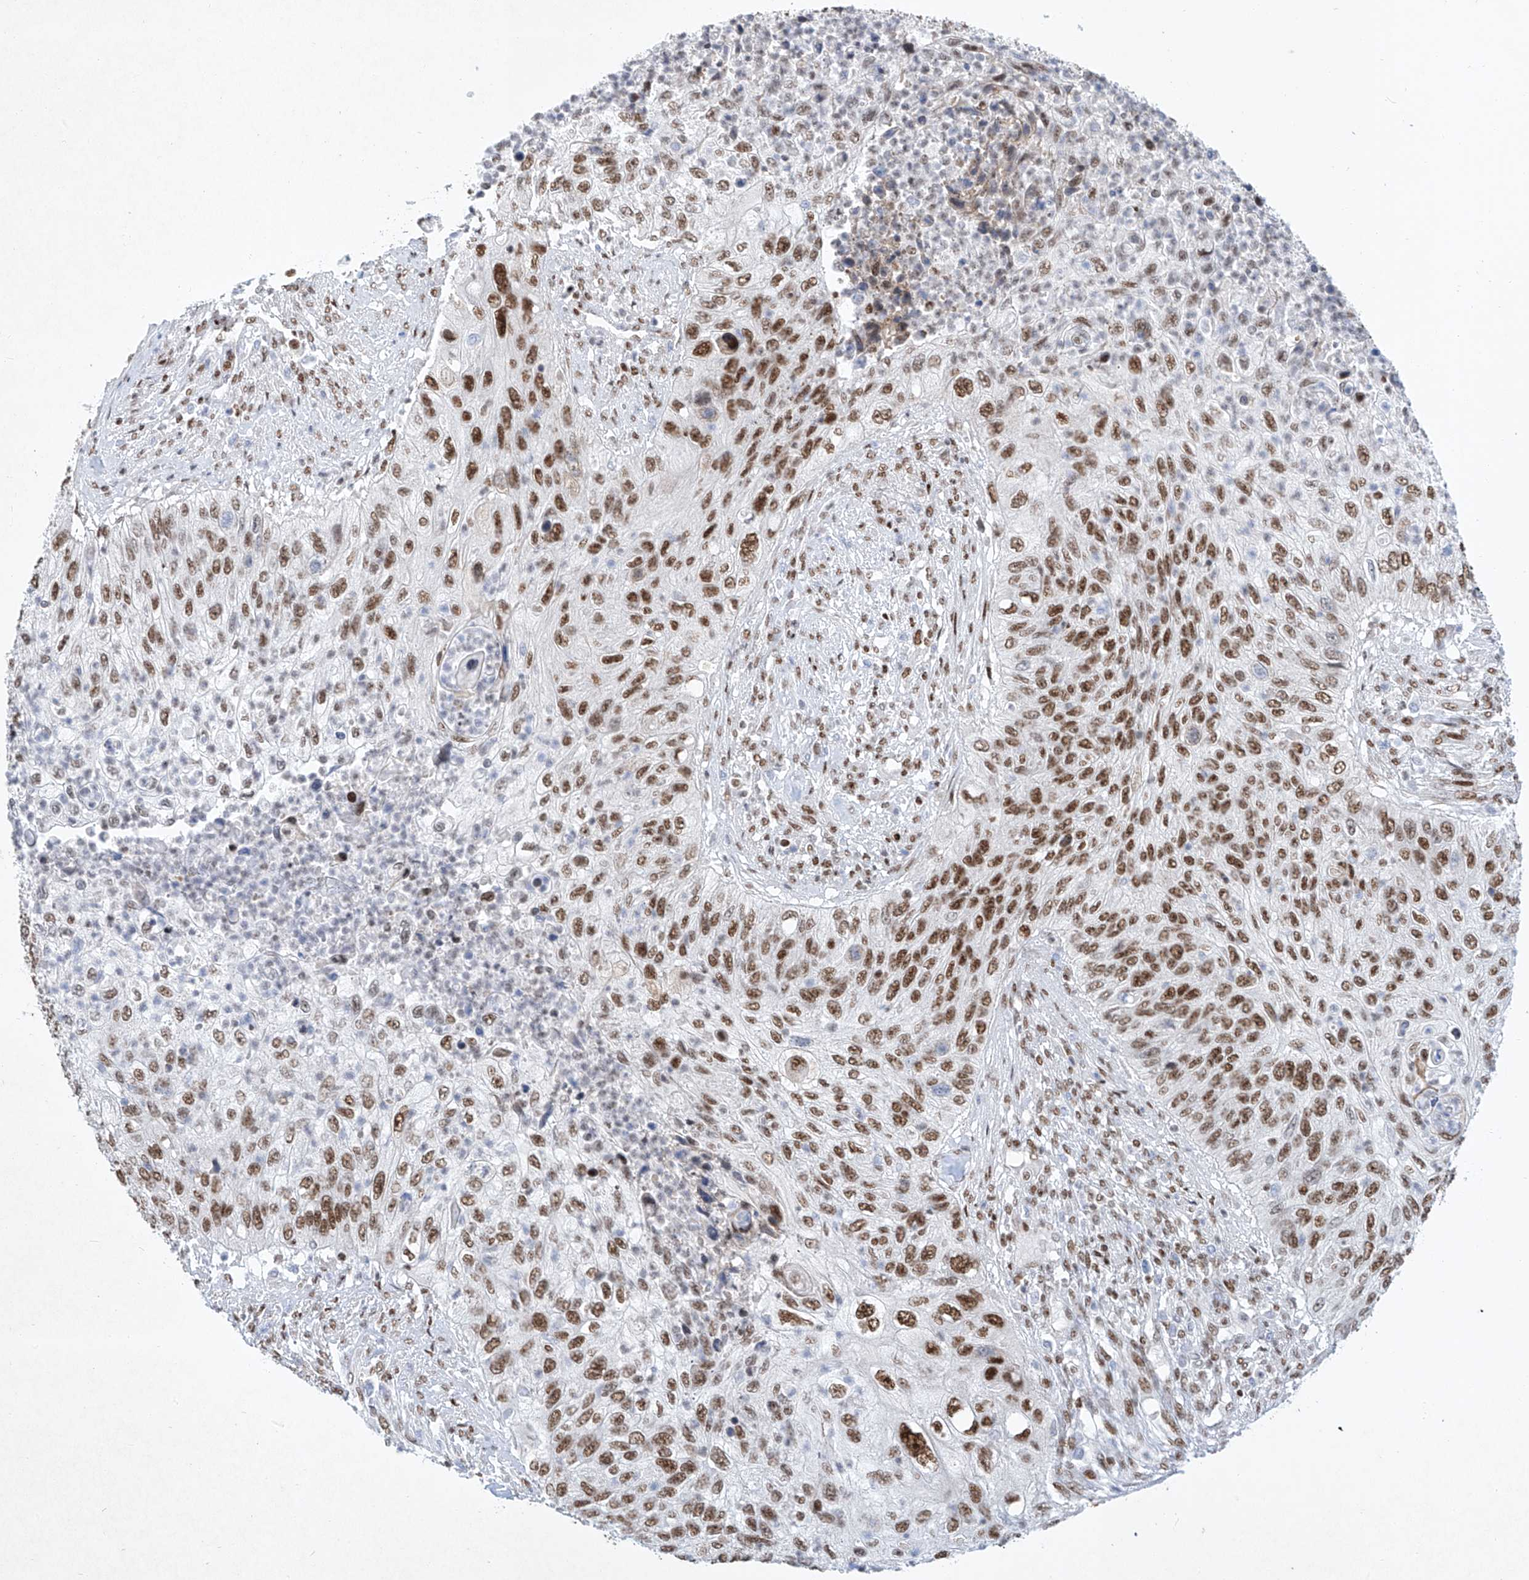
{"staining": {"intensity": "moderate", "quantity": ">75%", "location": "nuclear"}, "tissue": "urothelial cancer", "cell_type": "Tumor cells", "image_type": "cancer", "snomed": [{"axis": "morphology", "description": "Urothelial carcinoma, High grade"}, {"axis": "topography", "description": "Urinary bladder"}], "caption": "The histopathology image shows immunohistochemical staining of high-grade urothelial carcinoma. There is moderate nuclear staining is appreciated in about >75% of tumor cells. (Brightfield microscopy of DAB IHC at high magnification).", "gene": "TAF4", "patient": {"sex": "female", "age": 60}}